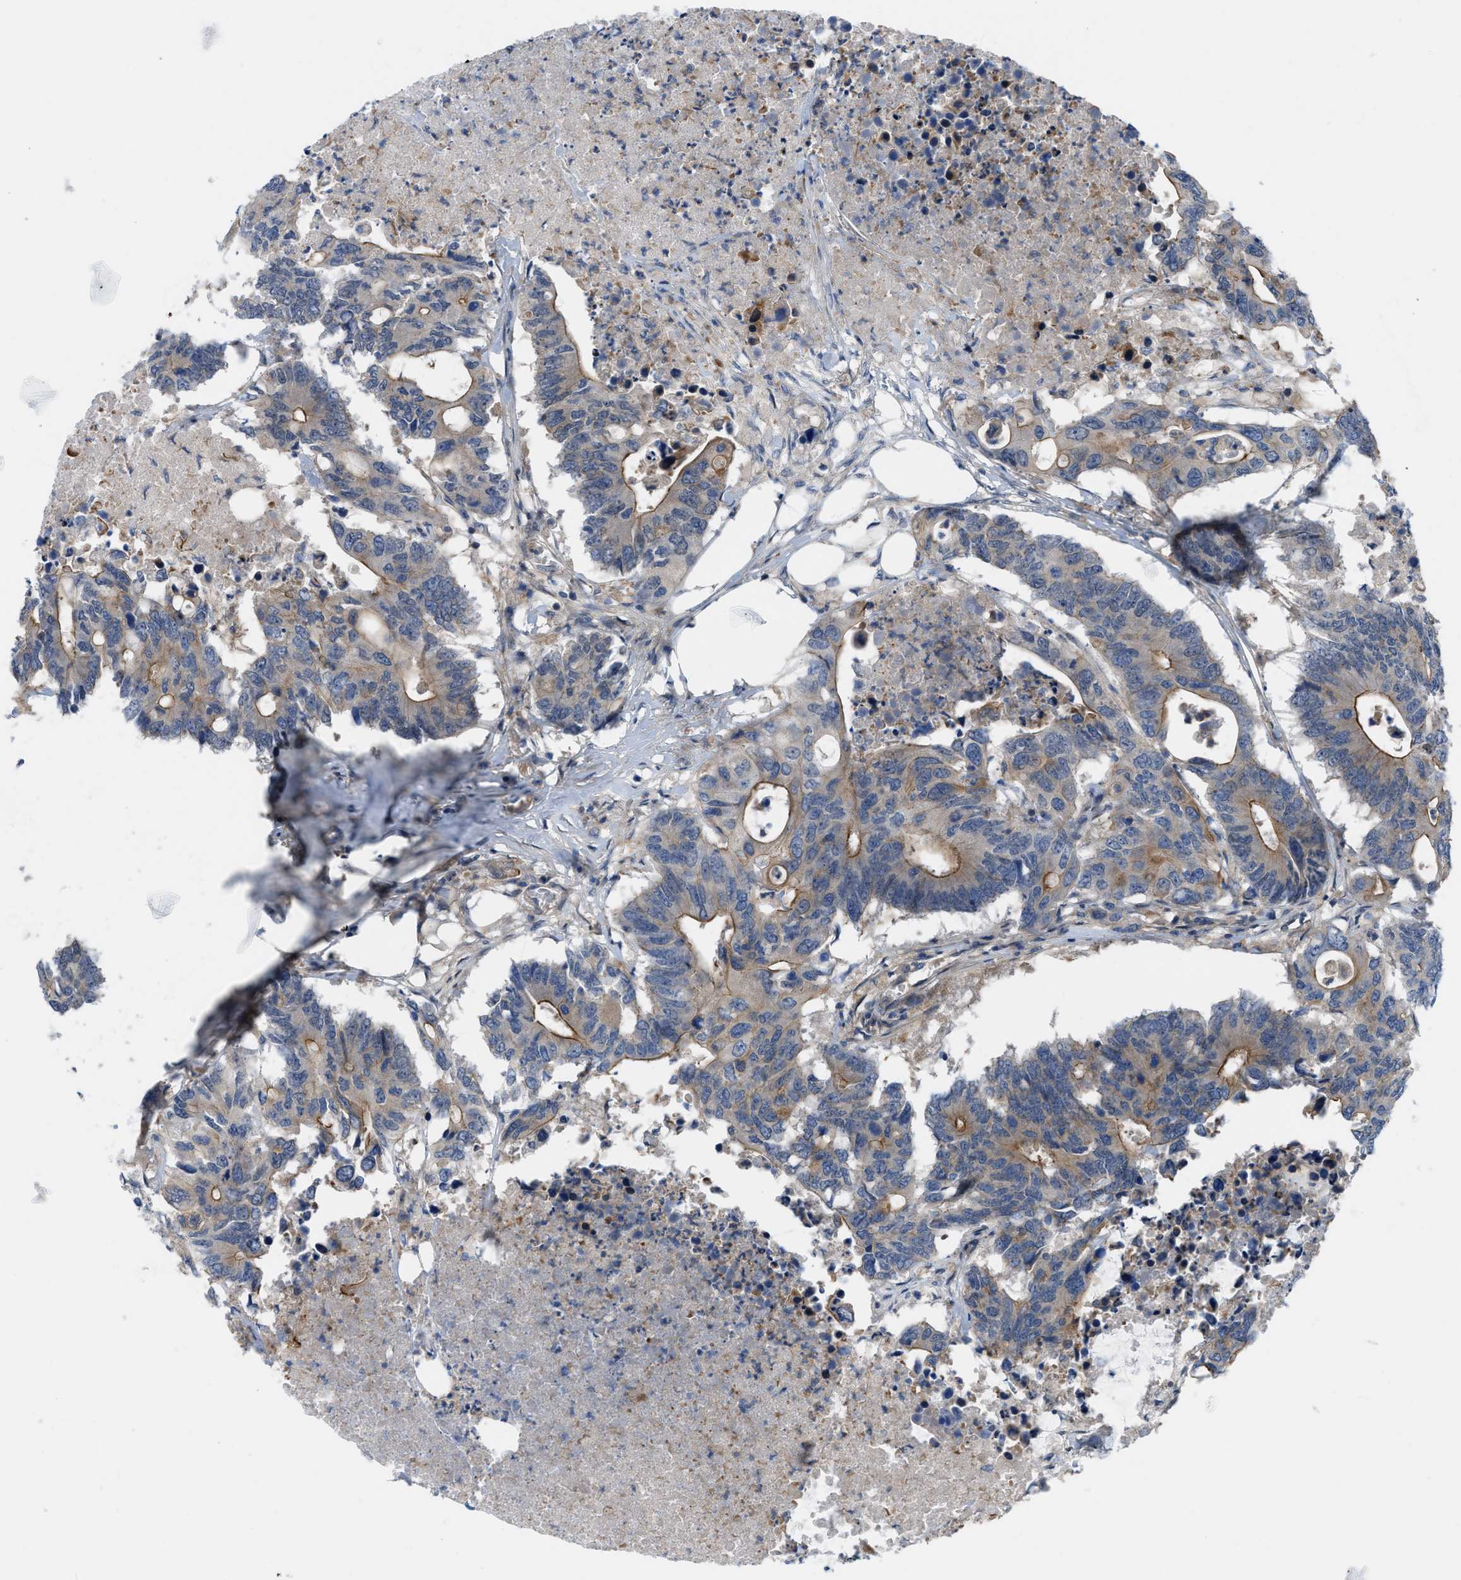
{"staining": {"intensity": "moderate", "quantity": ">75%", "location": "cytoplasmic/membranous"}, "tissue": "colorectal cancer", "cell_type": "Tumor cells", "image_type": "cancer", "snomed": [{"axis": "morphology", "description": "Adenocarcinoma, NOS"}, {"axis": "topography", "description": "Colon"}], "caption": "Human colorectal cancer (adenocarcinoma) stained with a brown dye demonstrates moderate cytoplasmic/membranous positive positivity in about >75% of tumor cells.", "gene": "MYO18A", "patient": {"sex": "male", "age": 71}}